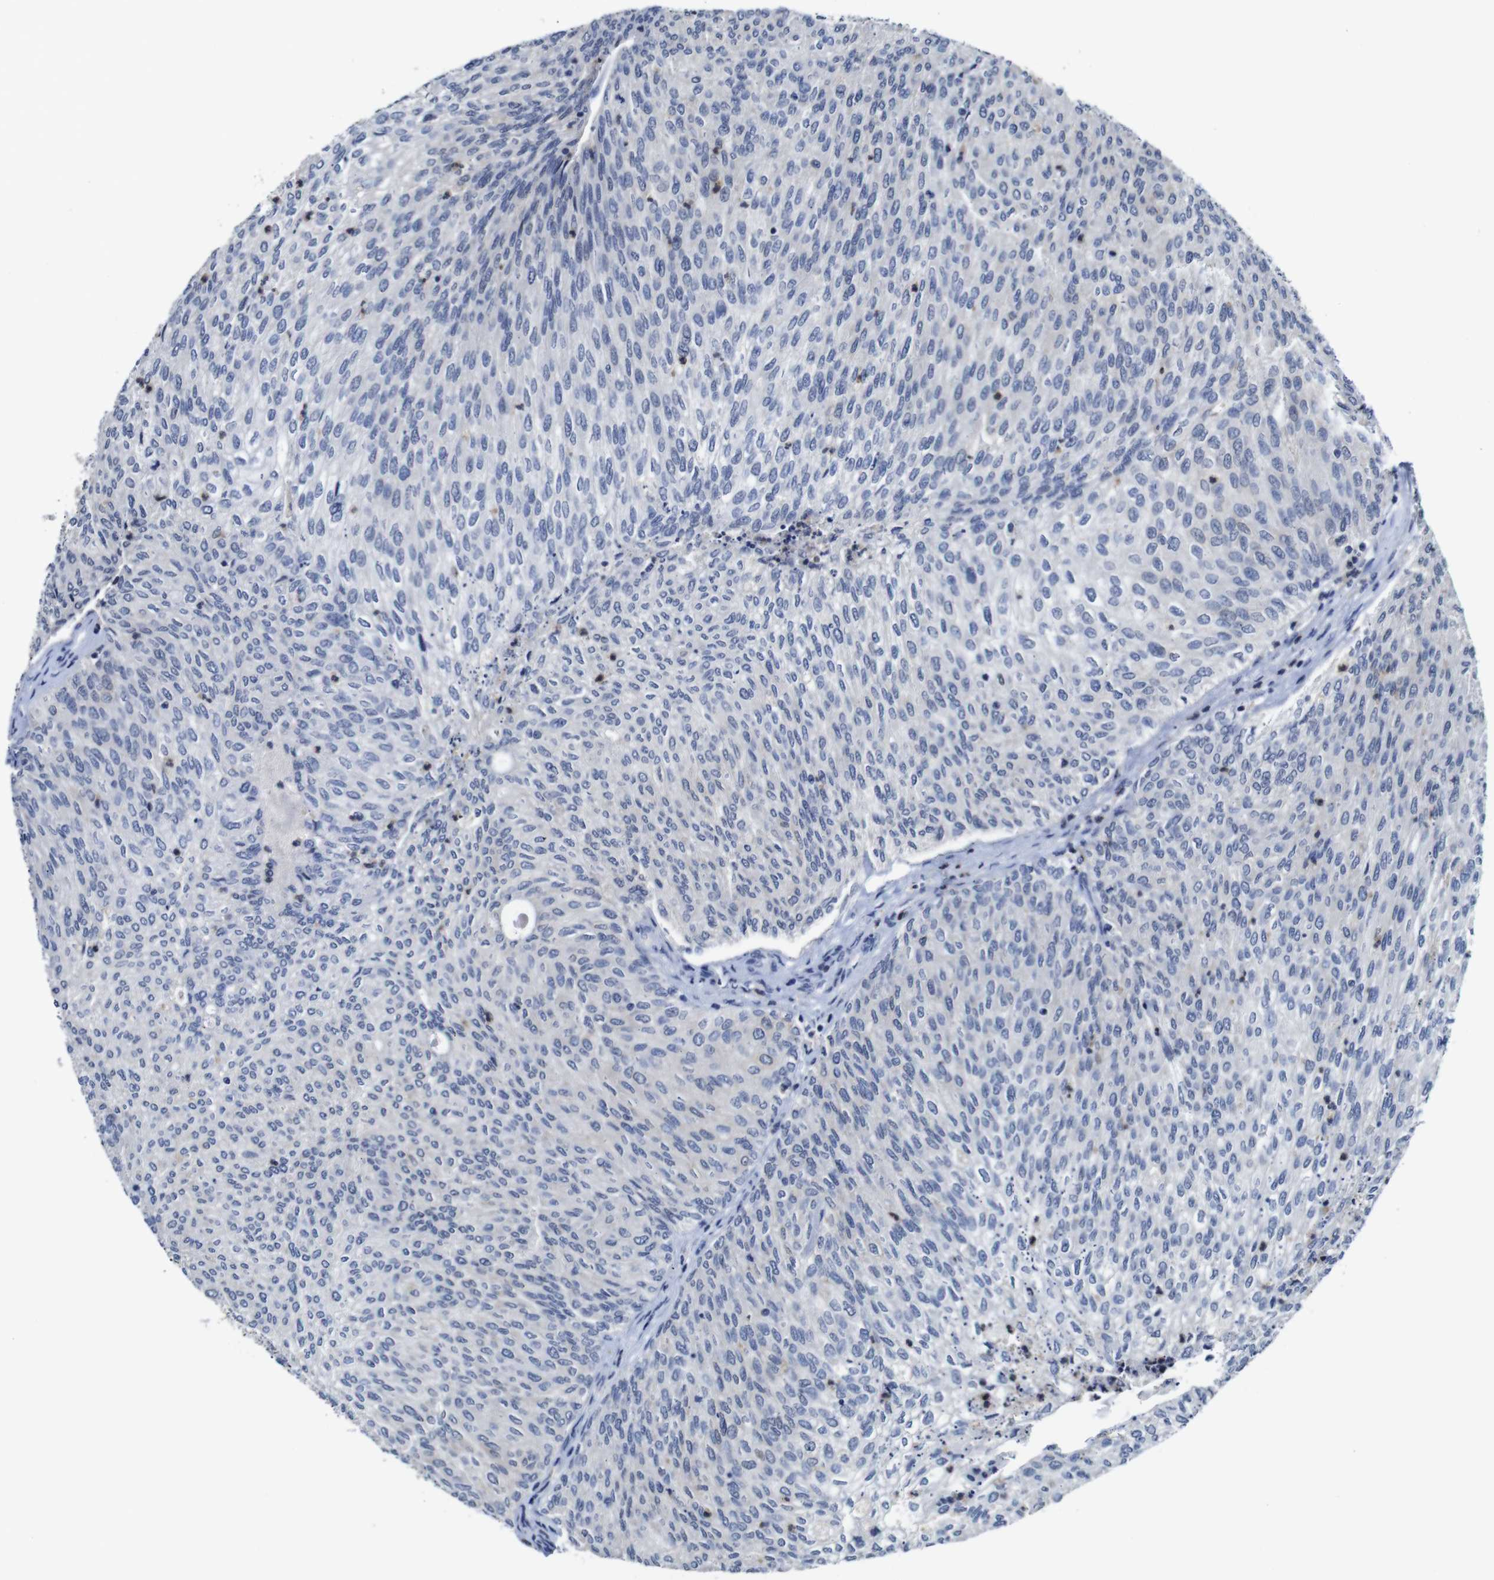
{"staining": {"intensity": "negative", "quantity": "none", "location": "none"}, "tissue": "urothelial cancer", "cell_type": "Tumor cells", "image_type": "cancer", "snomed": [{"axis": "morphology", "description": "Urothelial carcinoma, Low grade"}, {"axis": "topography", "description": "Urinary bladder"}], "caption": "IHC histopathology image of human urothelial cancer stained for a protein (brown), which exhibits no positivity in tumor cells. Nuclei are stained in blue.", "gene": "NTRK3", "patient": {"sex": "female", "age": 79}}